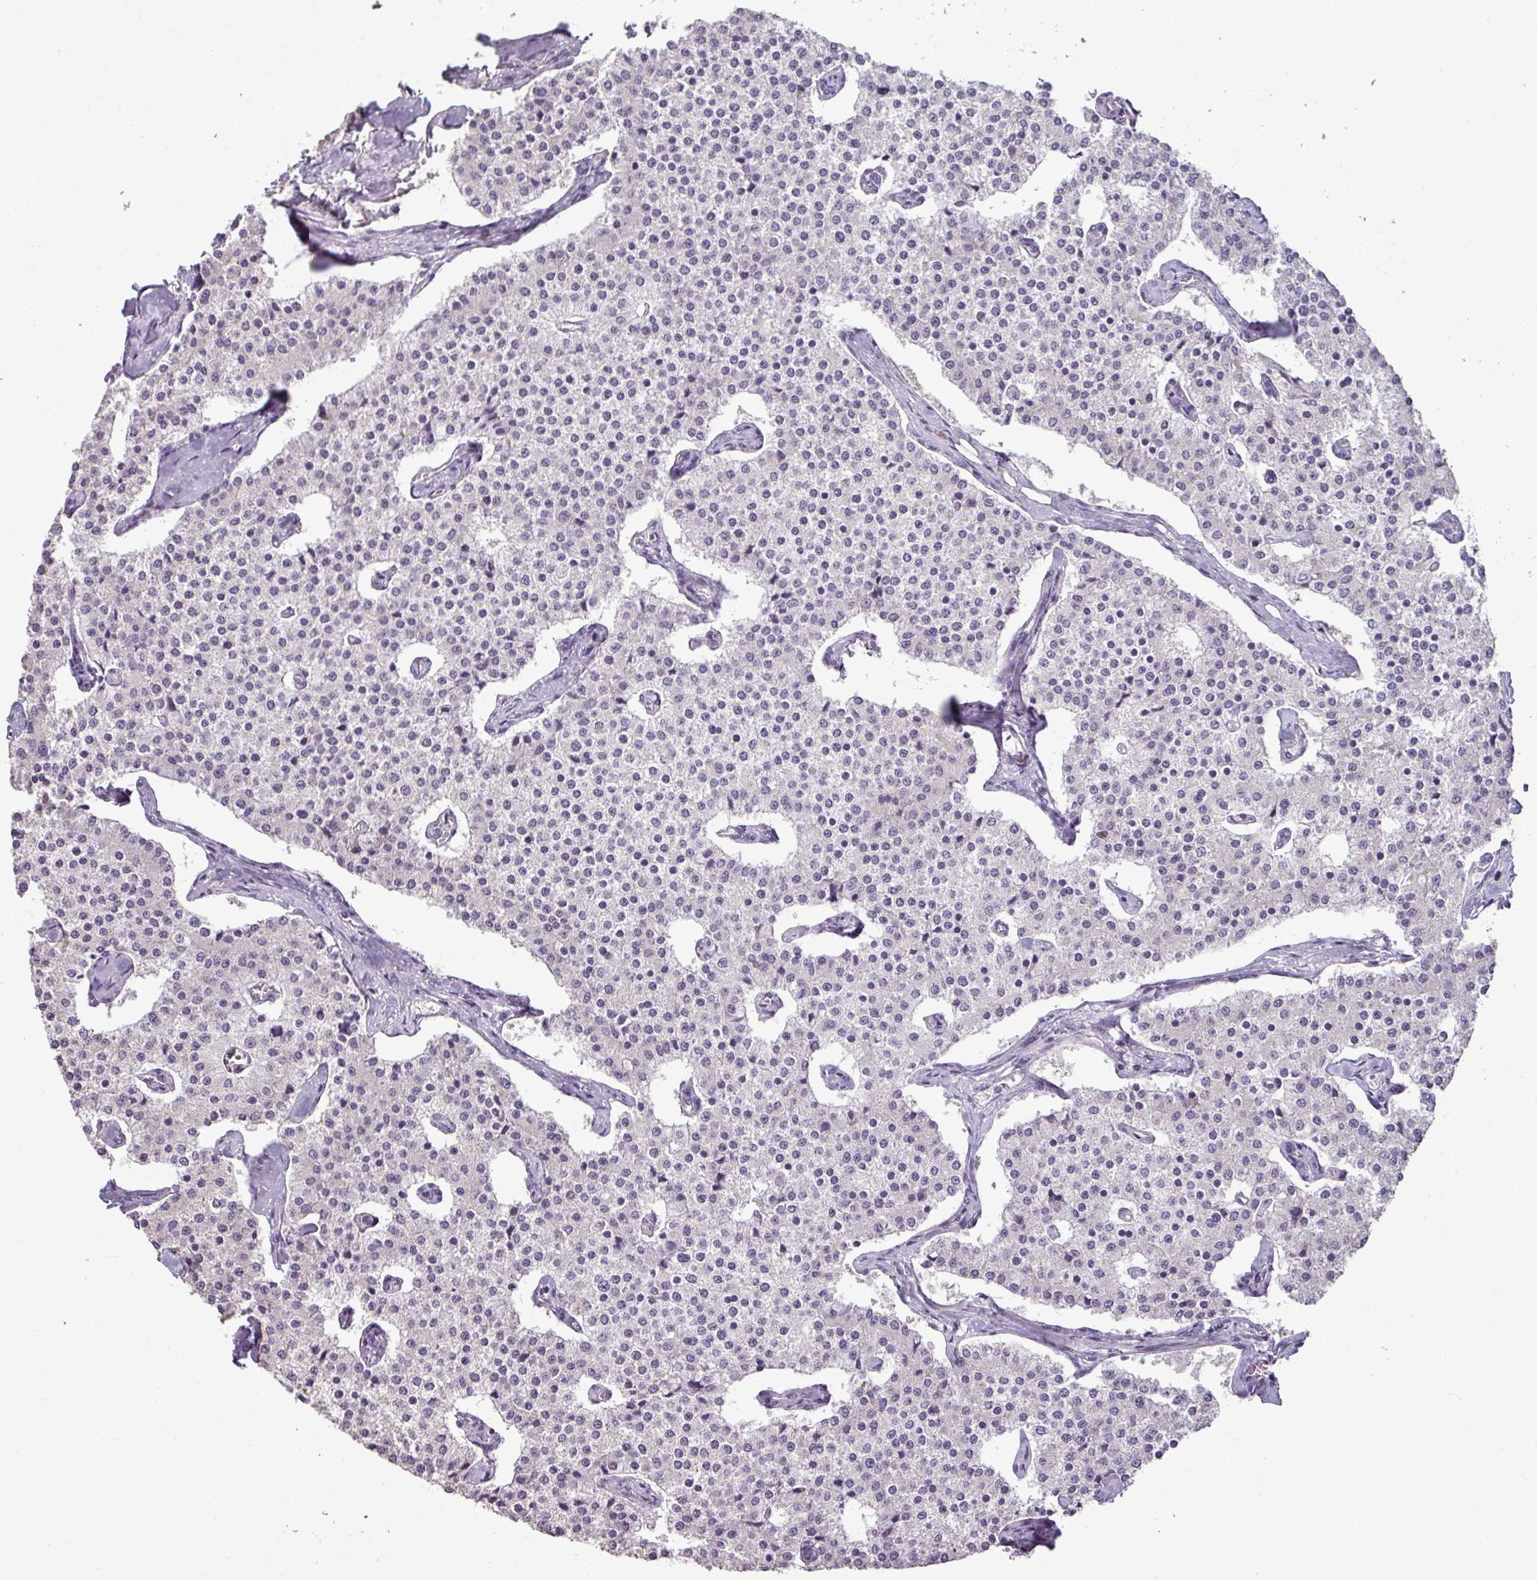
{"staining": {"intensity": "negative", "quantity": "none", "location": "none"}, "tissue": "carcinoid", "cell_type": "Tumor cells", "image_type": "cancer", "snomed": [{"axis": "morphology", "description": "Carcinoid, malignant, NOS"}, {"axis": "topography", "description": "Colon"}], "caption": "Protein analysis of carcinoid demonstrates no significant expression in tumor cells.", "gene": "LY9", "patient": {"sex": "female", "age": 52}}